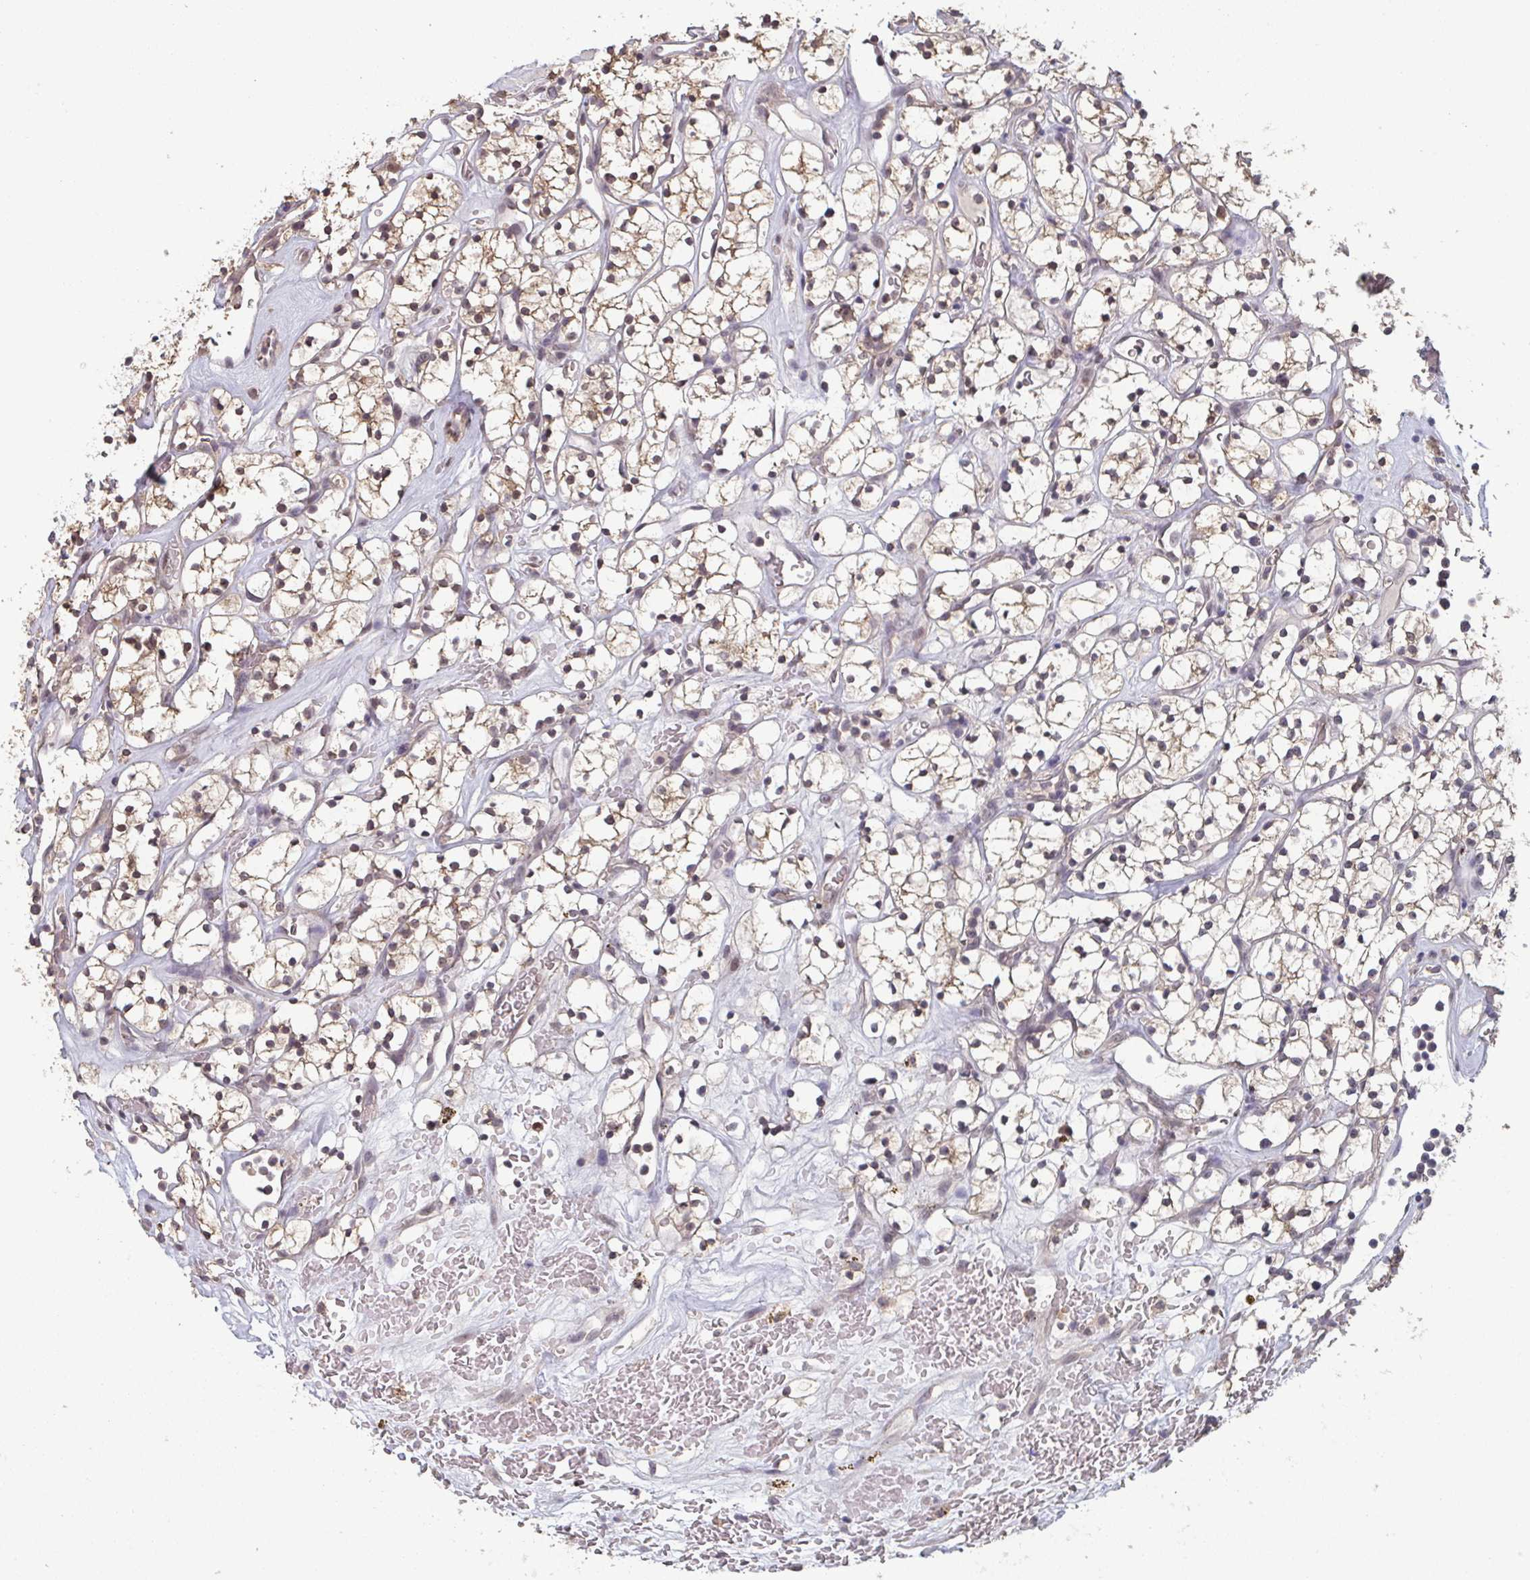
{"staining": {"intensity": "moderate", "quantity": ">75%", "location": "cytoplasmic/membranous,nuclear"}, "tissue": "renal cancer", "cell_type": "Tumor cells", "image_type": "cancer", "snomed": [{"axis": "morphology", "description": "Adenocarcinoma, NOS"}, {"axis": "topography", "description": "Kidney"}], "caption": "DAB immunohistochemical staining of adenocarcinoma (renal) displays moderate cytoplasmic/membranous and nuclear protein staining in approximately >75% of tumor cells. The staining was performed using DAB to visualize the protein expression in brown, while the nuclei were stained in blue with hematoxylin (Magnification: 20x).", "gene": "LIX1", "patient": {"sex": "female", "age": 64}}